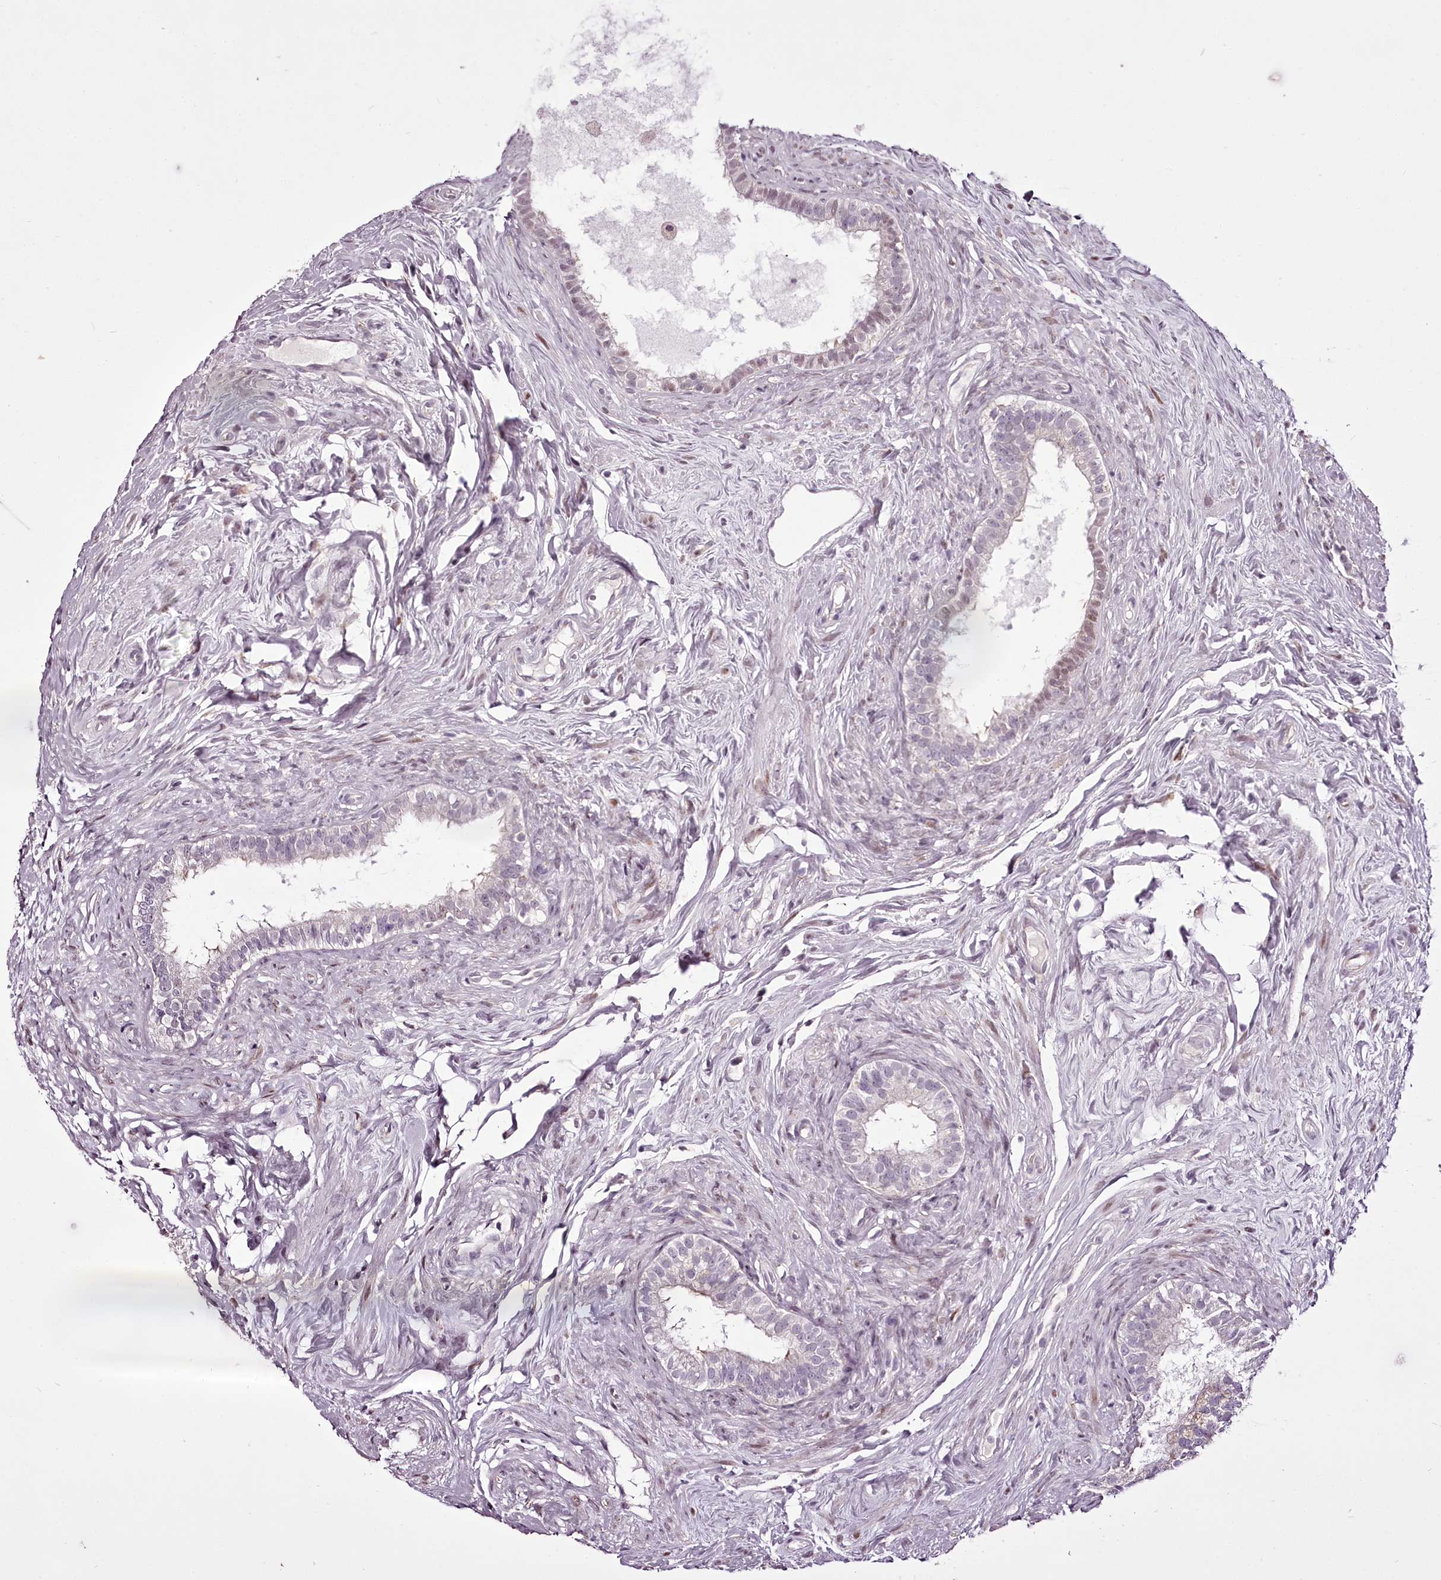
{"staining": {"intensity": "weak", "quantity": "25%-75%", "location": "cytoplasmic/membranous"}, "tissue": "epididymis", "cell_type": "Glandular cells", "image_type": "normal", "snomed": [{"axis": "morphology", "description": "Normal tissue, NOS"}, {"axis": "topography", "description": "Epididymis"}], "caption": "Immunohistochemistry (DAB) staining of unremarkable epididymis reveals weak cytoplasmic/membranous protein expression in approximately 25%-75% of glandular cells.", "gene": "C1orf56", "patient": {"sex": "male", "age": 84}}